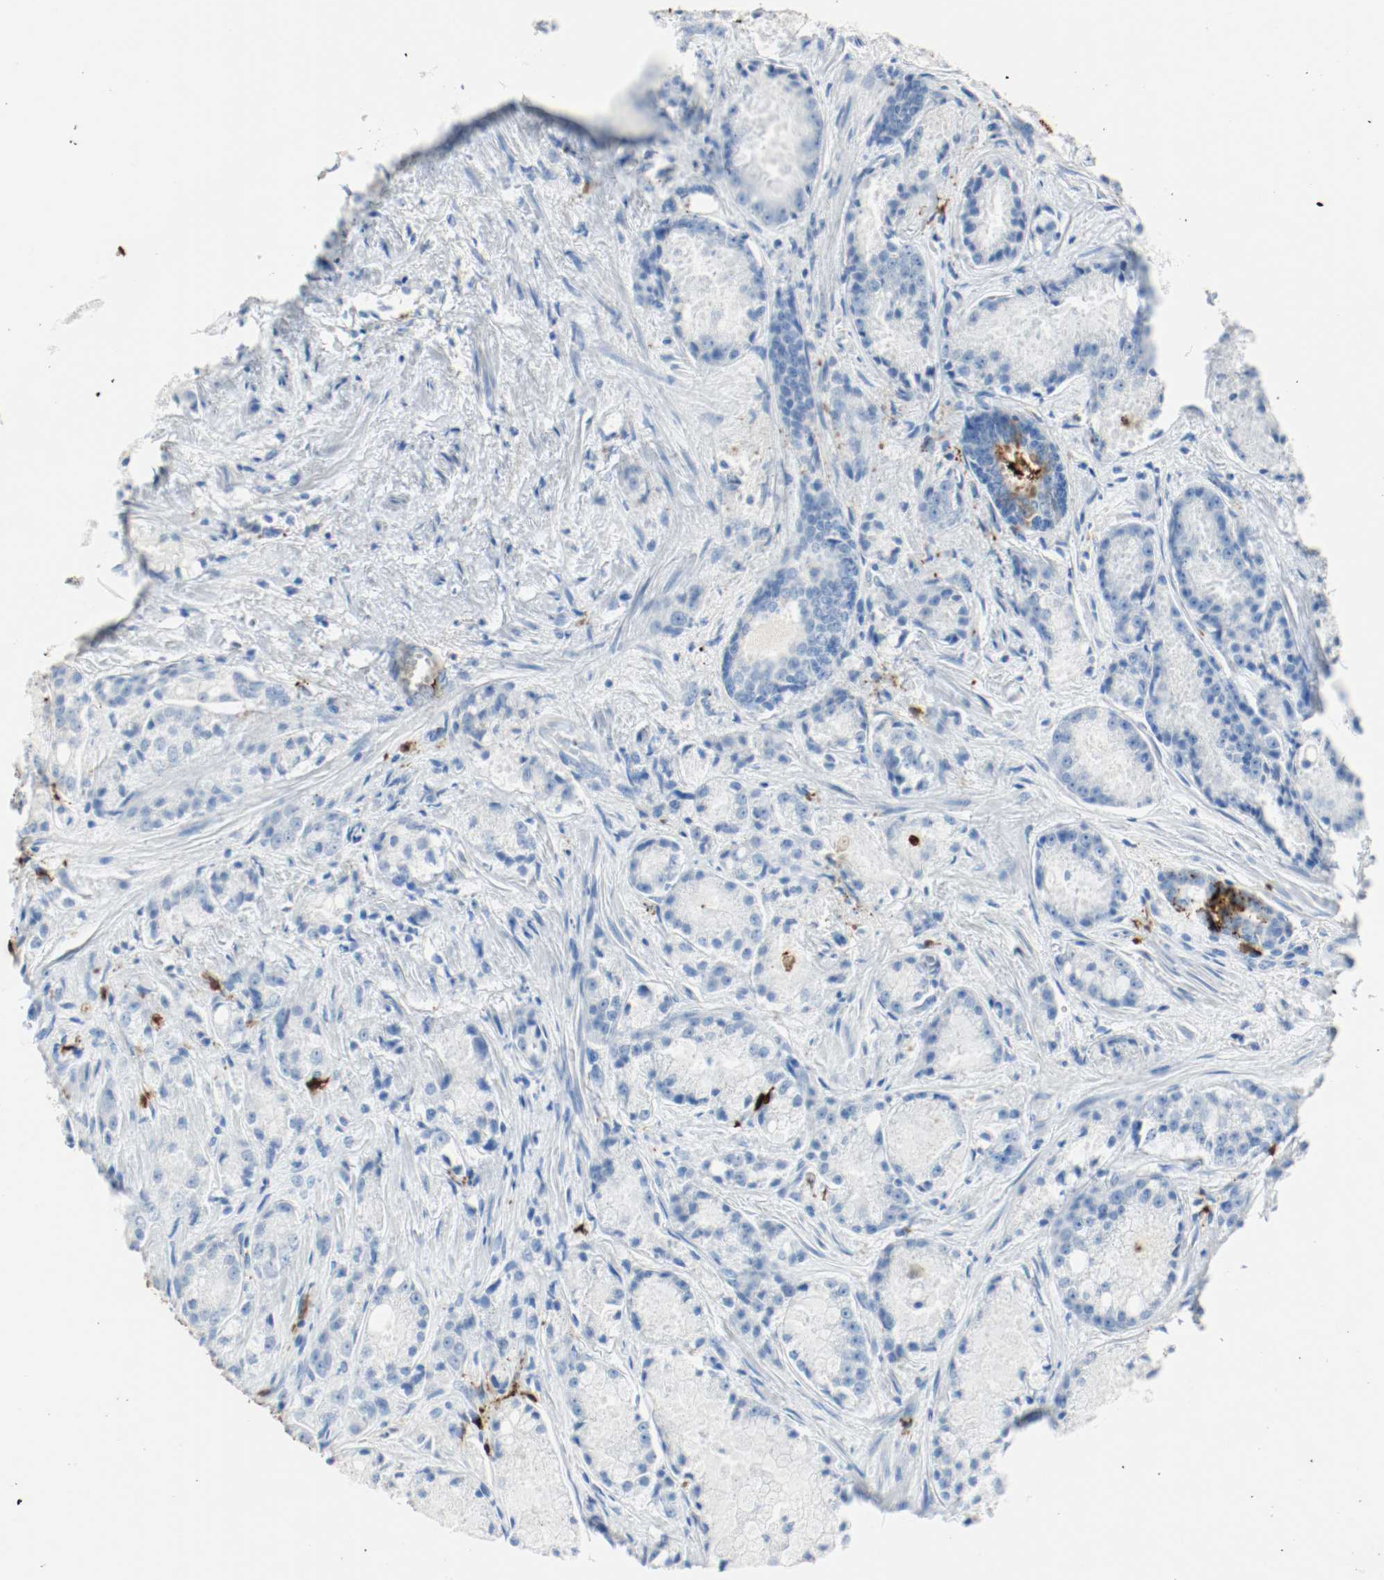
{"staining": {"intensity": "negative", "quantity": "none", "location": "none"}, "tissue": "prostate cancer", "cell_type": "Tumor cells", "image_type": "cancer", "snomed": [{"axis": "morphology", "description": "Adenocarcinoma, Low grade"}, {"axis": "topography", "description": "Prostate"}], "caption": "IHC image of human adenocarcinoma (low-grade) (prostate) stained for a protein (brown), which exhibits no positivity in tumor cells.", "gene": "S100A9", "patient": {"sex": "male", "age": 64}}